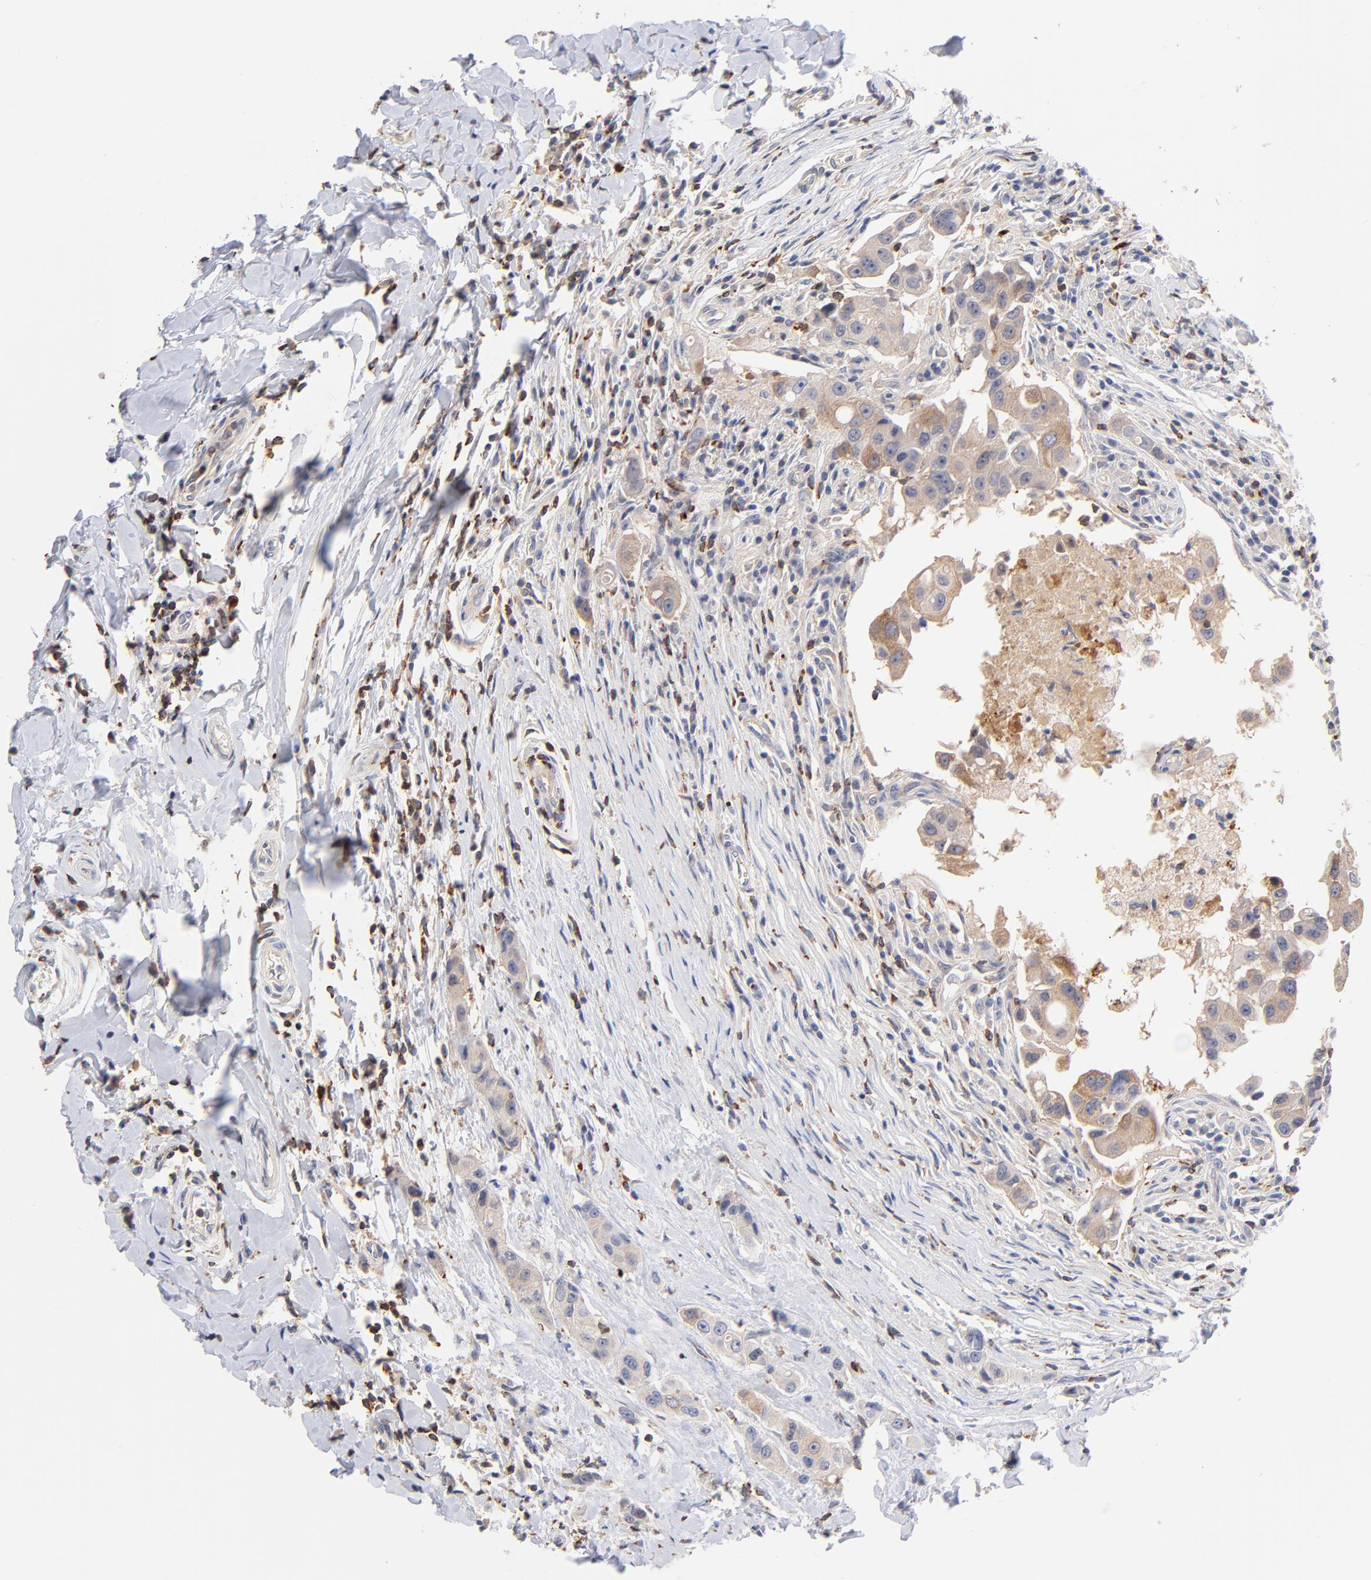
{"staining": {"intensity": "moderate", "quantity": "25%-75%", "location": "cytoplasmic/membranous"}, "tissue": "breast cancer", "cell_type": "Tumor cells", "image_type": "cancer", "snomed": [{"axis": "morphology", "description": "Duct carcinoma"}, {"axis": "topography", "description": "Breast"}], "caption": "This is an image of IHC staining of infiltrating ductal carcinoma (breast), which shows moderate staining in the cytoplasmic/membranous of tumor cells.", "gene": "KREMEN2", "patient": {"sex": "female", "age": 27}}